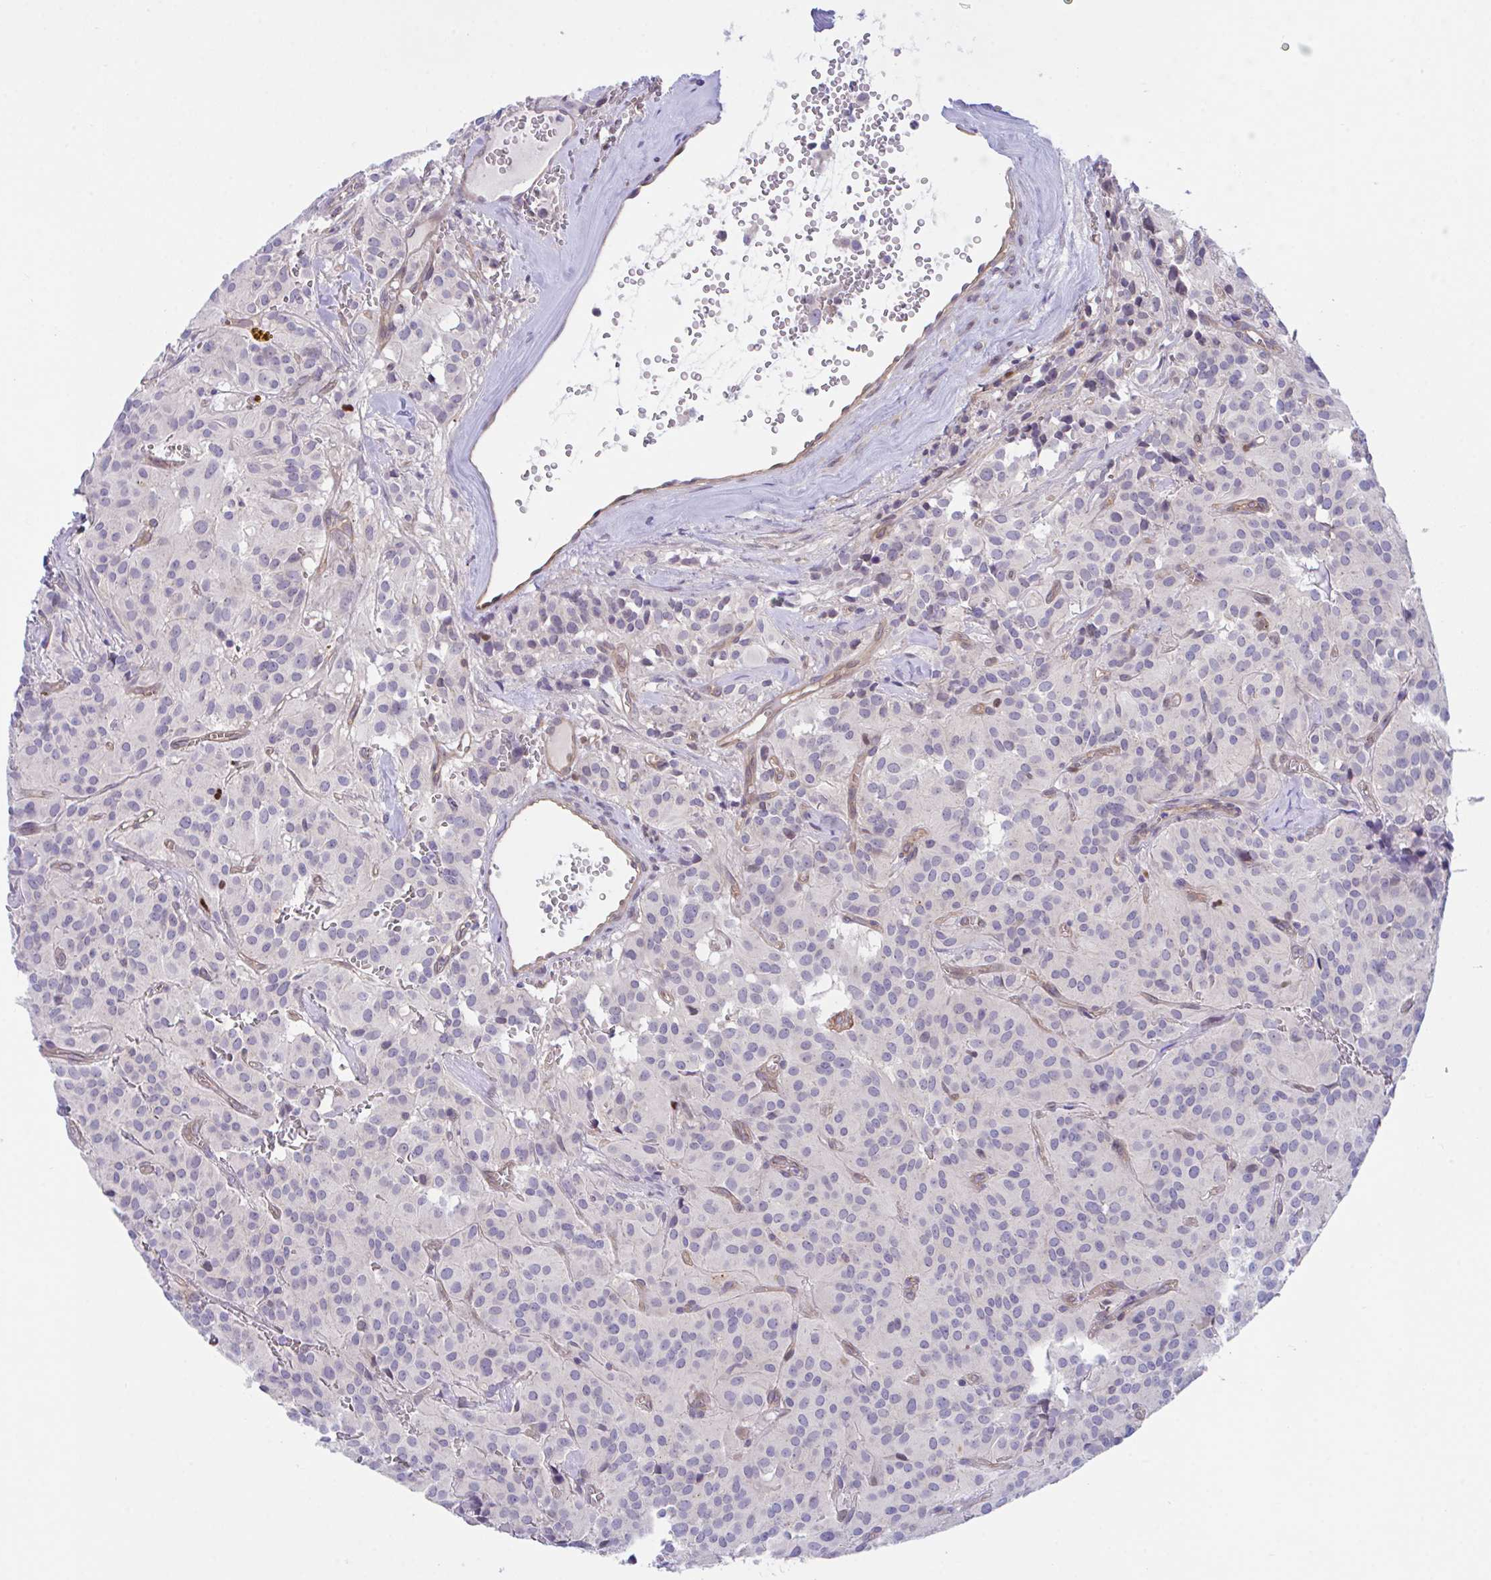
{"staining": {"intensity": "negative", "quantity": "none", "location": "none"}, "tissue": "glioma", "cell_type": "Tumor cells", "image_type": "cancer", "snomed": [{"axis": "morphology", "description": "Glioma, malignant, Low grade"}, {"axis": "topography", "description": "Brain"}], "caption": "Tumor cells are negative for brown protein staining in malignant glioma (low-grade).", "gene": "ZBED3", "patient": {"sex": "male", "age": 42}}